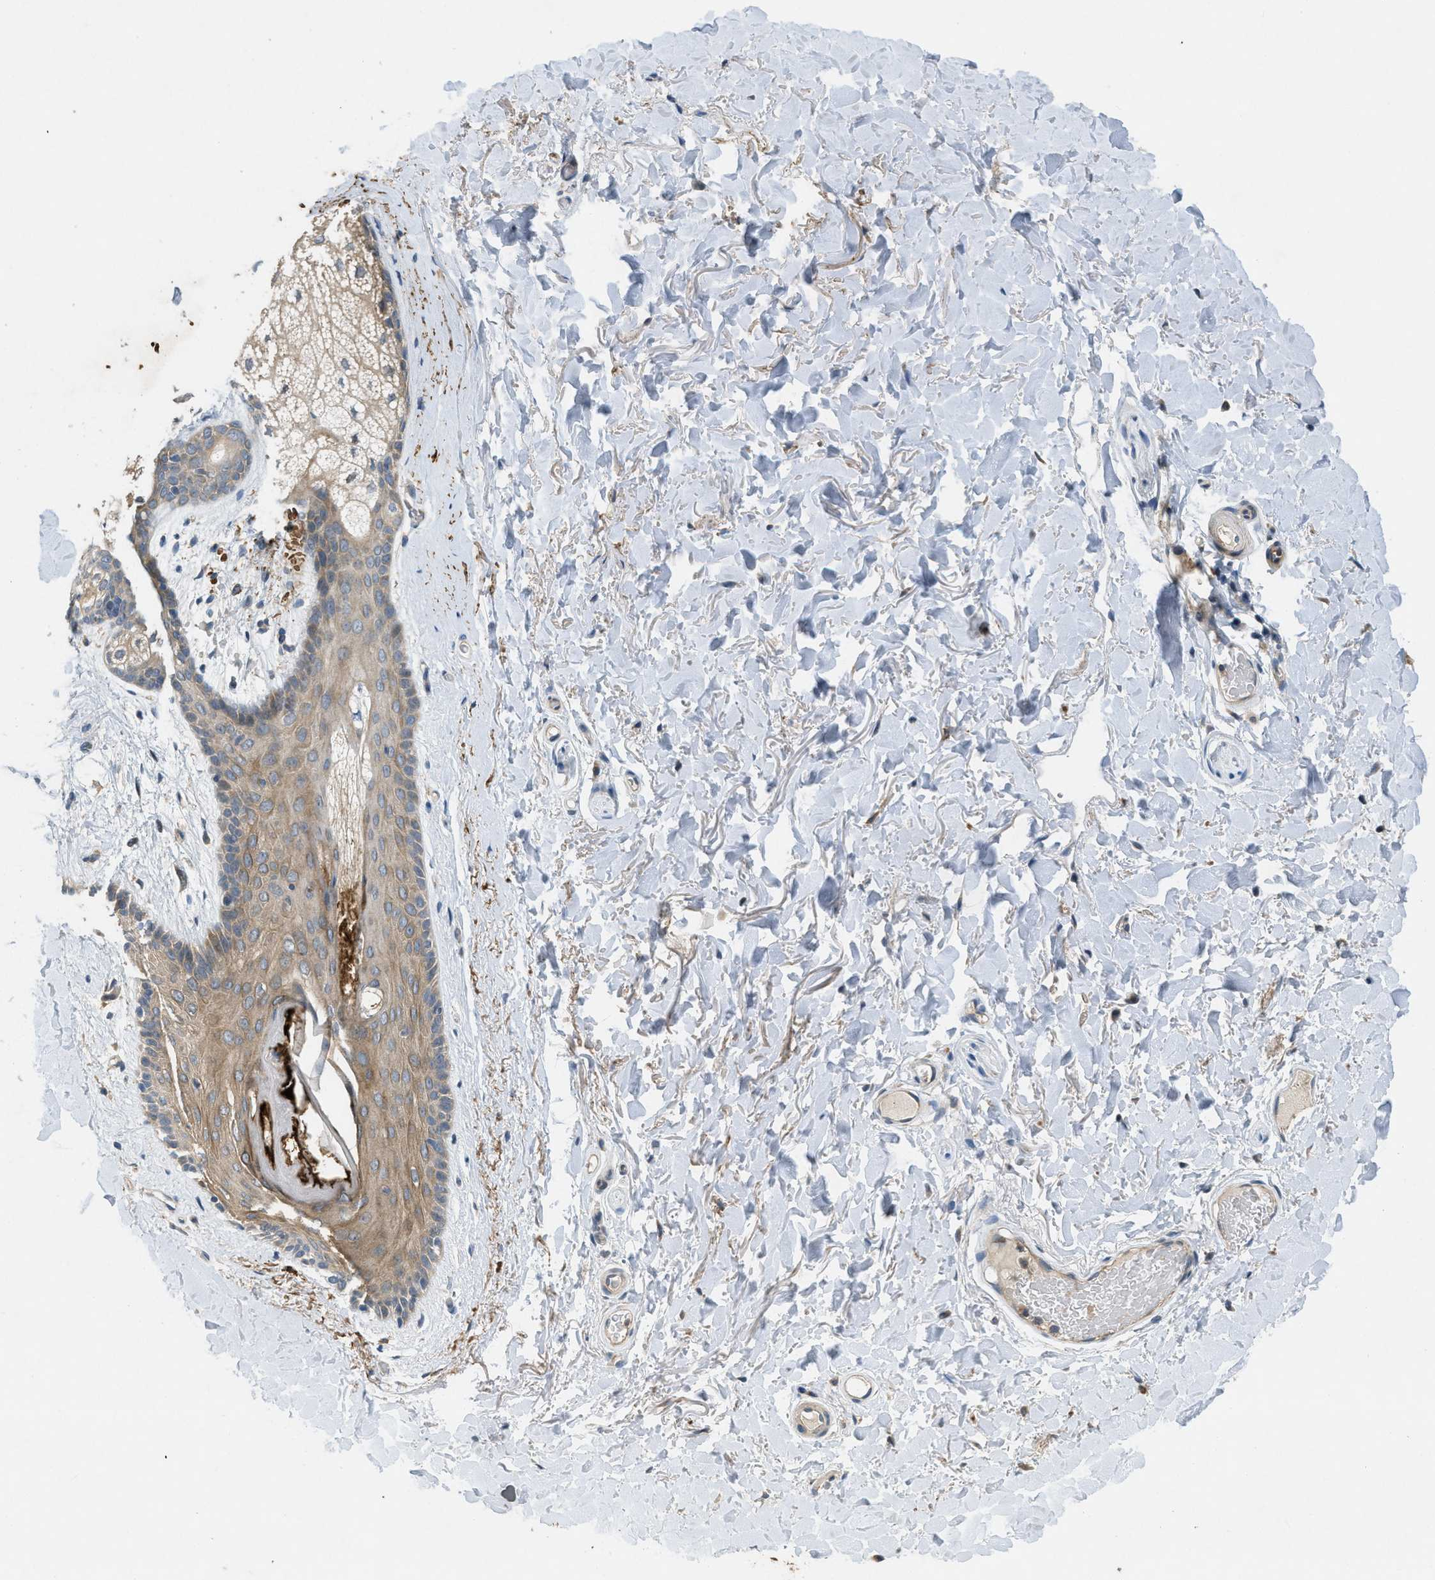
{"staining": {"intensity": "moderate", "quantity": ">75%", "location": "cytoplasmic/membranous"}, "tissue": "skin", "cell_type": "Epidermal cells", "image_type": "normal", "snomed": [{"axis": "morphology", "description": "Normal tissue, NOS"}, {"axis": "topography", "description": "Anal"}], "caption": "Protein staining exhibits moderate cytoplasmic/membranous staining in approximately >75% of epidermal cells in normal skin.", "gene": "ADCY6", "patient": {"sex": "male", "age": 74}}